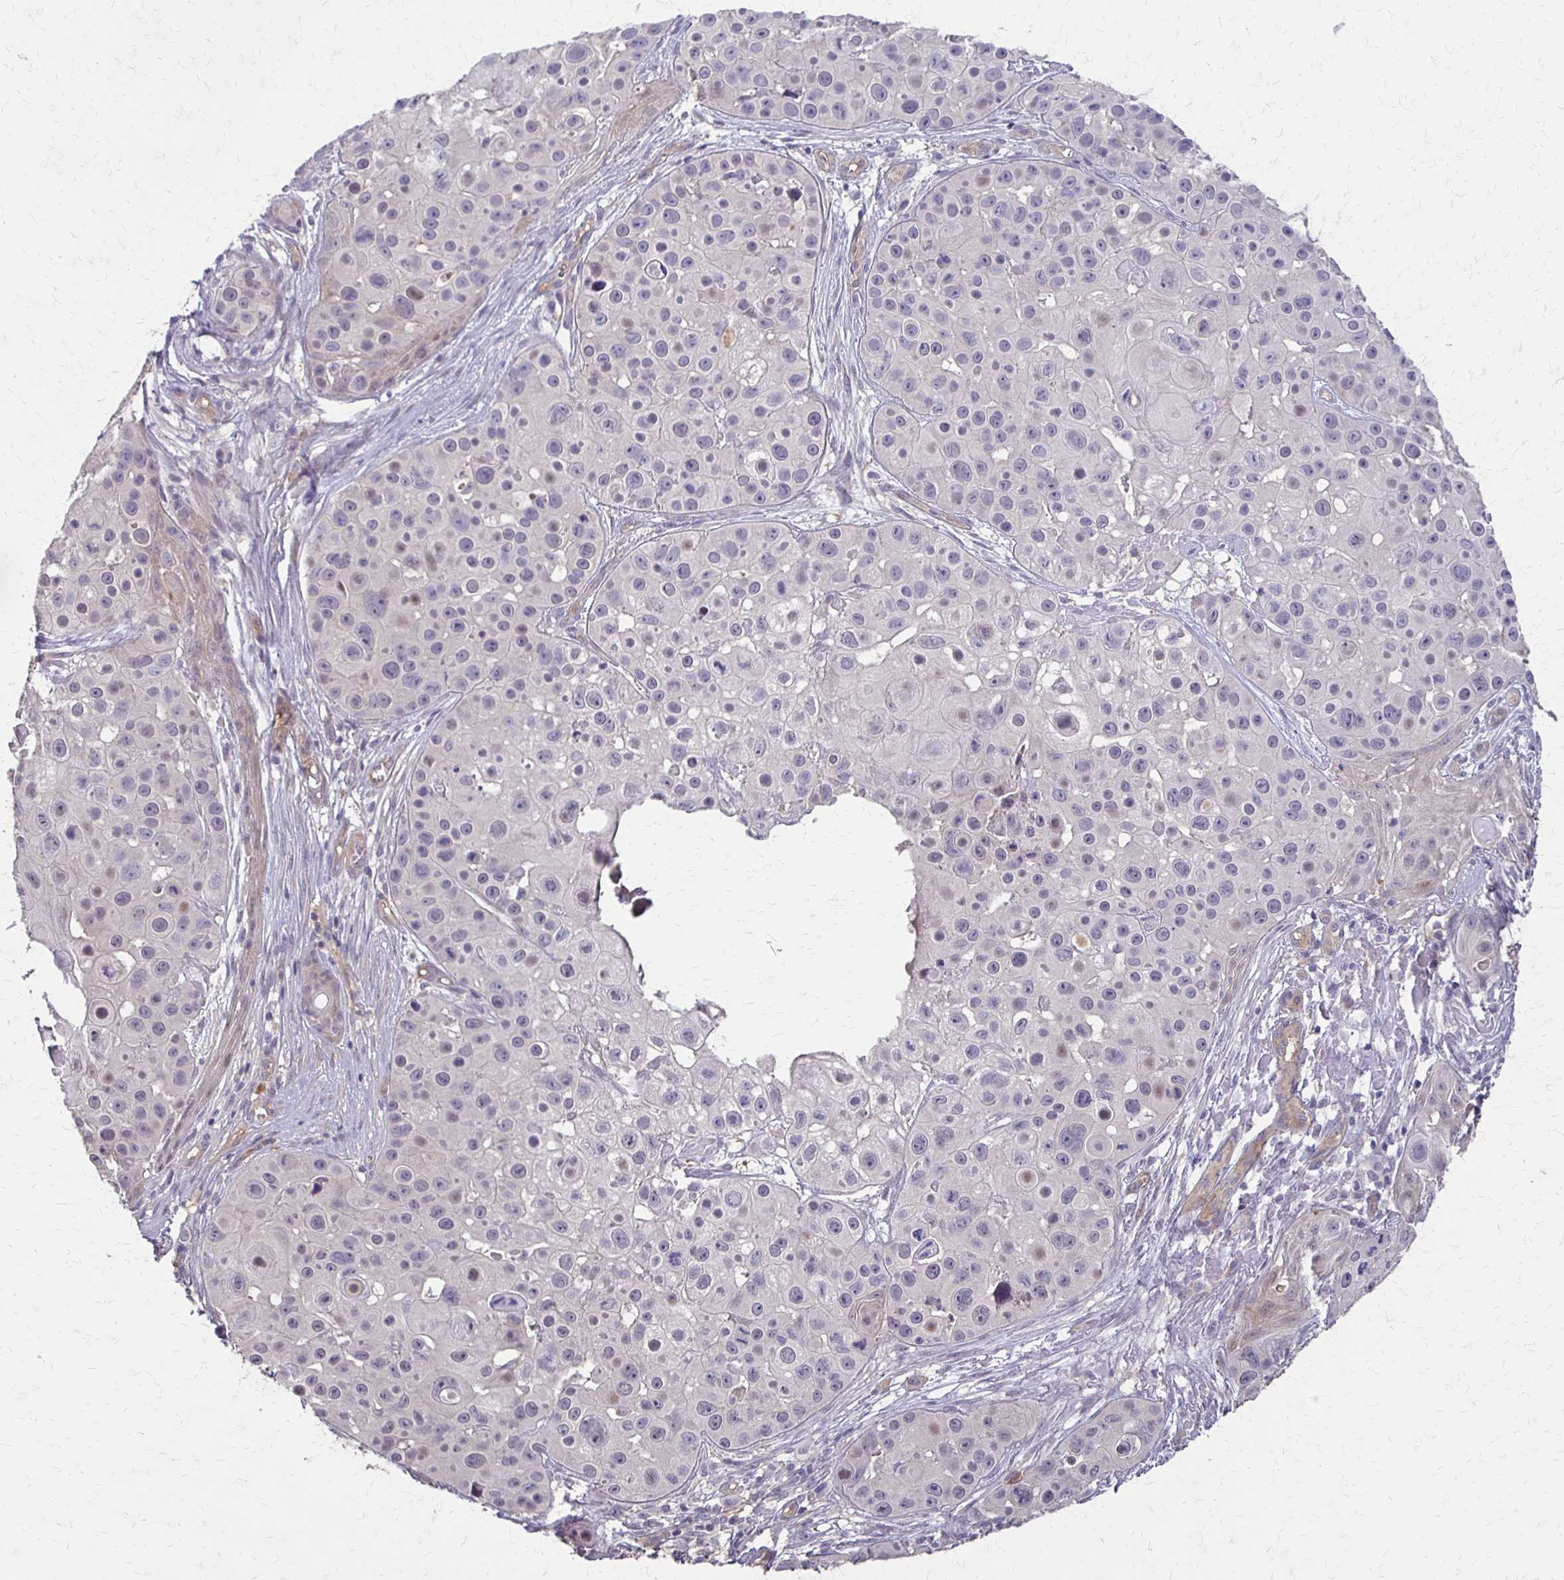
{"staining": {"intensity": "negative", "quantity": "none", "location": "none"}, "tissue": "skin cancer", "cell_type": "Tumor cells", "image_type": "cancer", "snomed": [{"axis": "morphology", "description": "Squamous cell carcinoma, NOS"}, {"axis": "topography", "description": "Skin"}], "caption": "Immunohistochemical staining of skin squamous cell carcinoma displays no significant positivity in tumor cells.", "gene": "CFL2", "patient": {"sex": "male", "age": 92}}